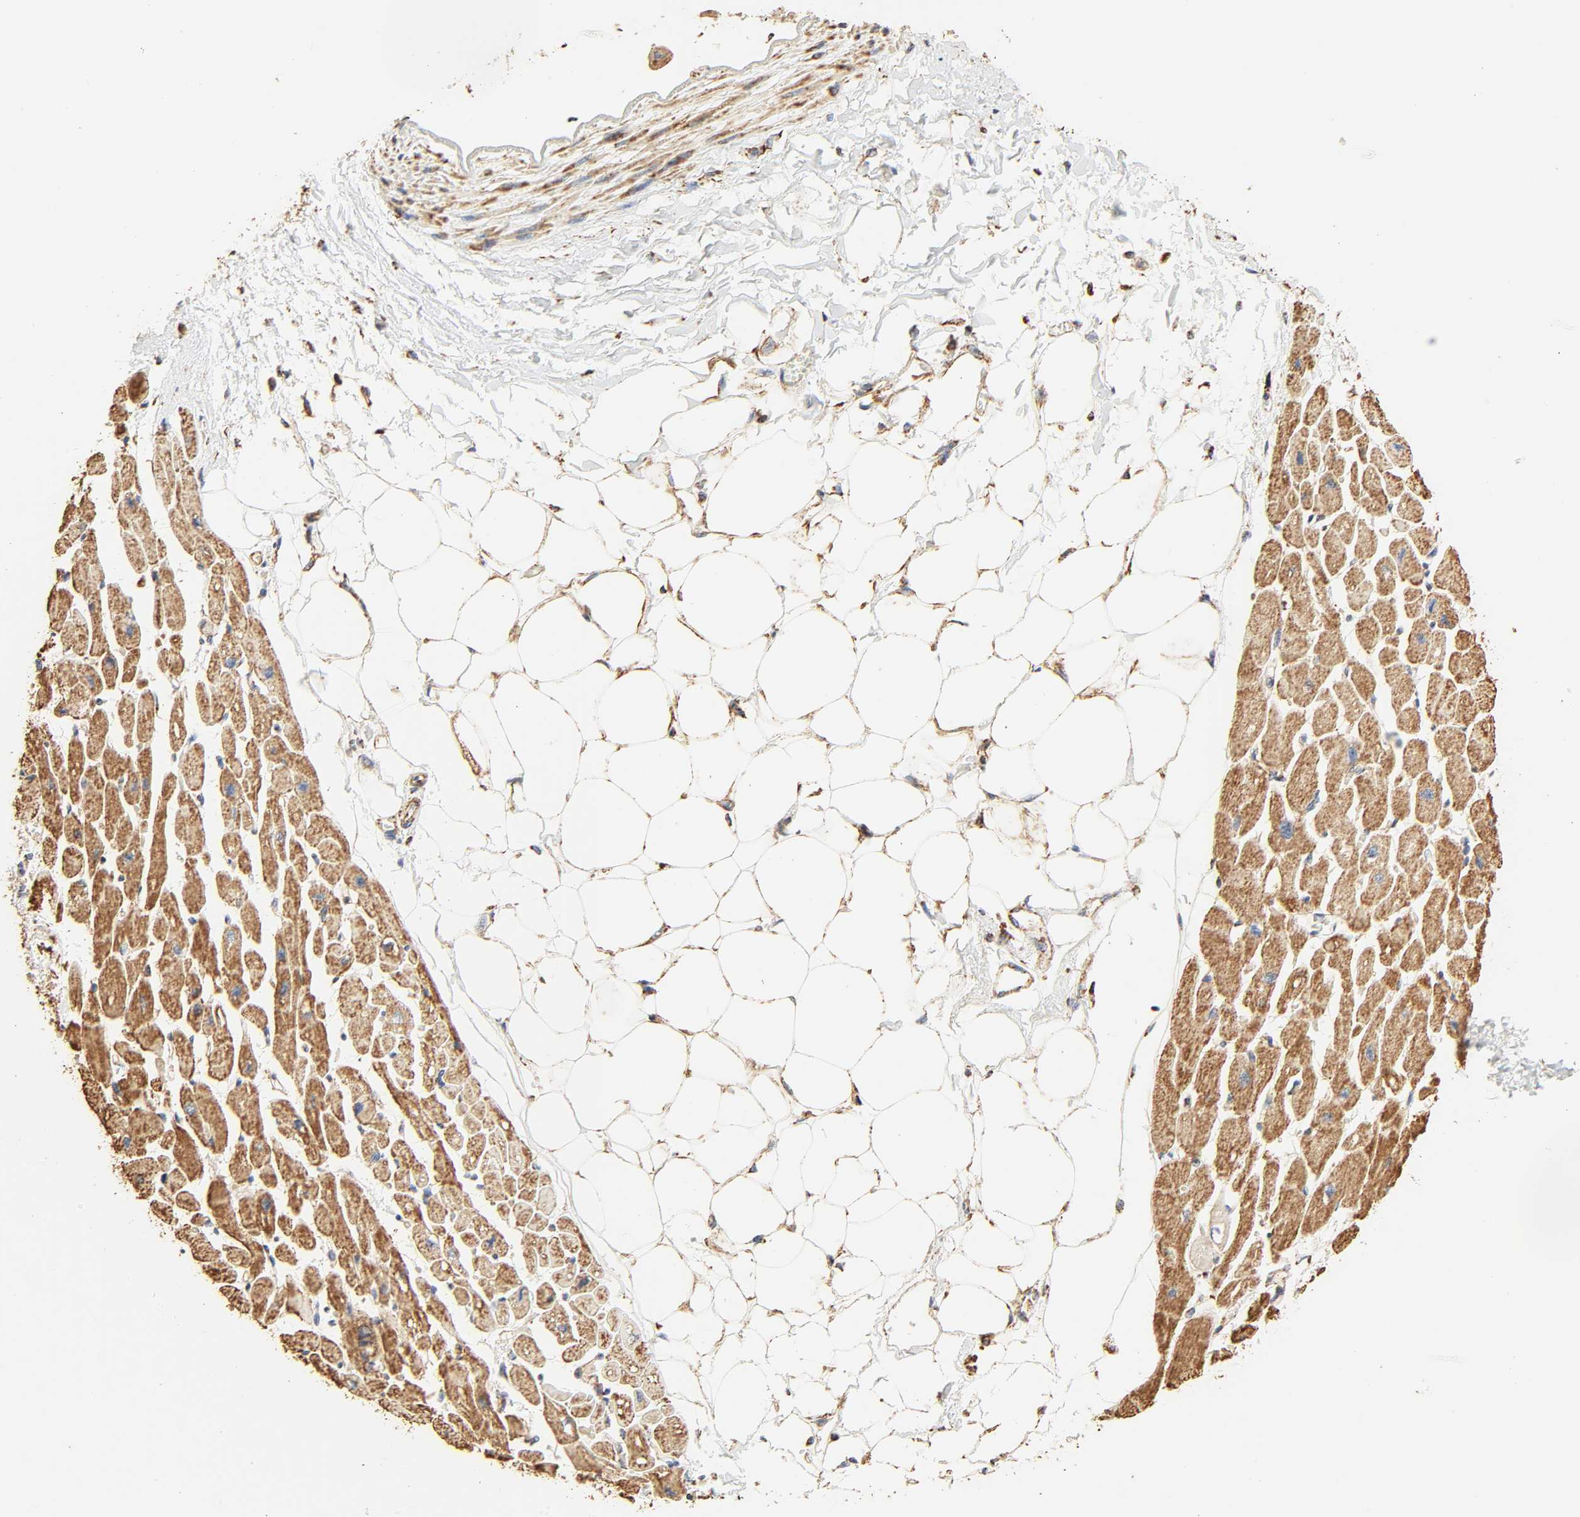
{"staining": {"intensity": "moderate", "quantity": ">75%", "location": "cytoplasmic/membranous"}, "tissue": "heart muscle", "cell_type": "Cardiomyocytes", "image_type": "normal", "snomed": [{"axis": "morphology", "description": "Normal tissue, NOS"}, {"axis": "topography", "description": "Heart"}], "caption": "This photomicrograph displays immunohistochemistry staining of normal heart muscle, with medium moderate cytoplasmic/membranous positivity in approximately >75% of cardiomyocytes.", "gene": "ZMAT5", "patient": {"sex": "female", "age": 54}}